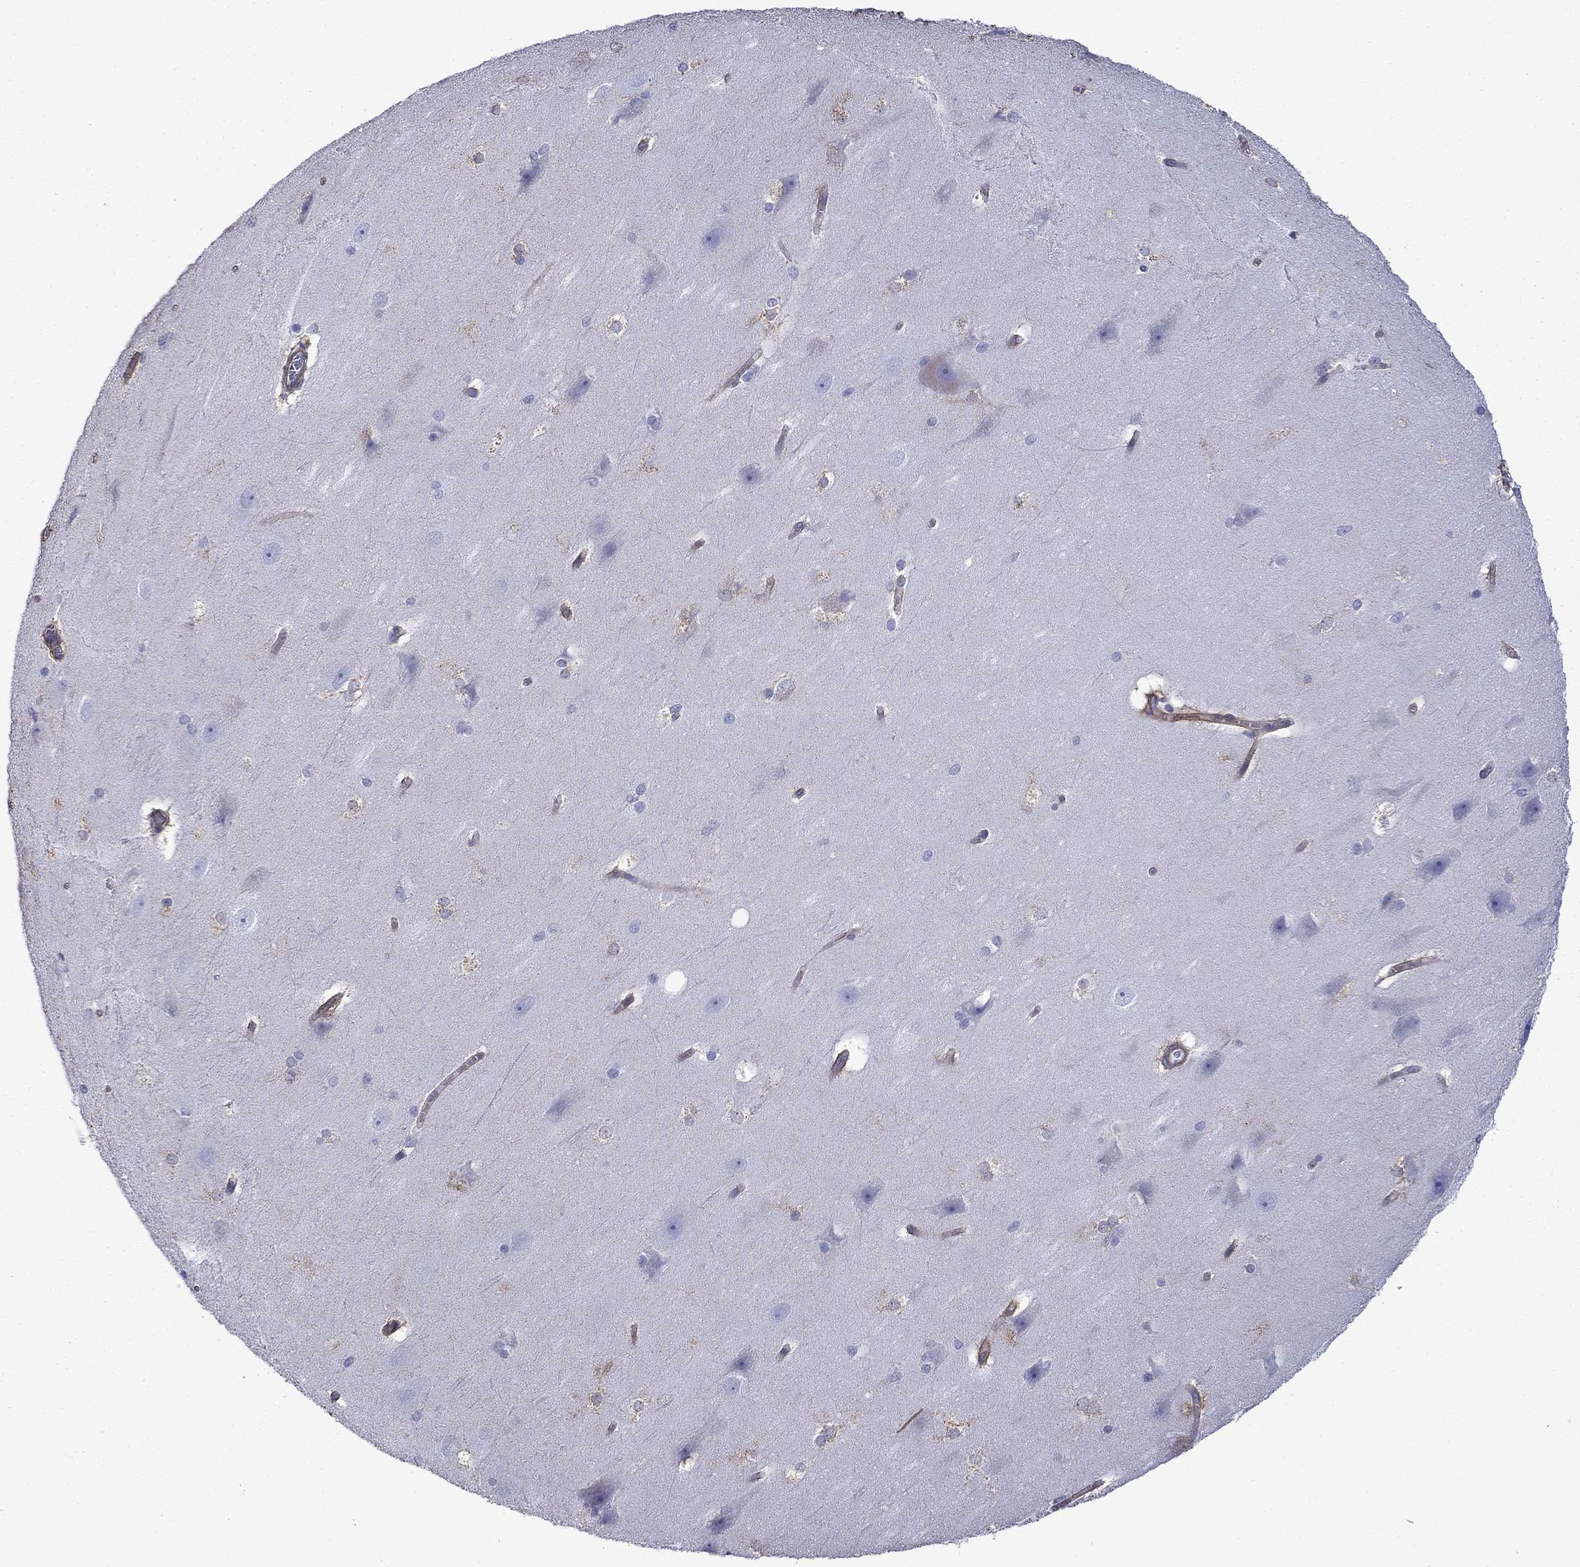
{"staining": {"intensity": "negative", "quantity": "none", "location": "none"}, "tissue": "hippocampus", "cell_type": "Glial cells", "image_type": "normal", "snomed": [{"axis": "morphology", "description": "Normal tissue, NOS"}, {"axis": "topography", "description": "Cerebral cortex"}, {"axis": "topography", "description": "Hippocampus"}], "caption": "A photomicrograph of hippocampus stained for a protein reveals no brown staining in glial cells. (DAB (3,3'-diaminobenzidine) IHC with hematoxylin counter stain).", "gene": "HSPG2", "patient": {"sex": "female", "age": 19}}